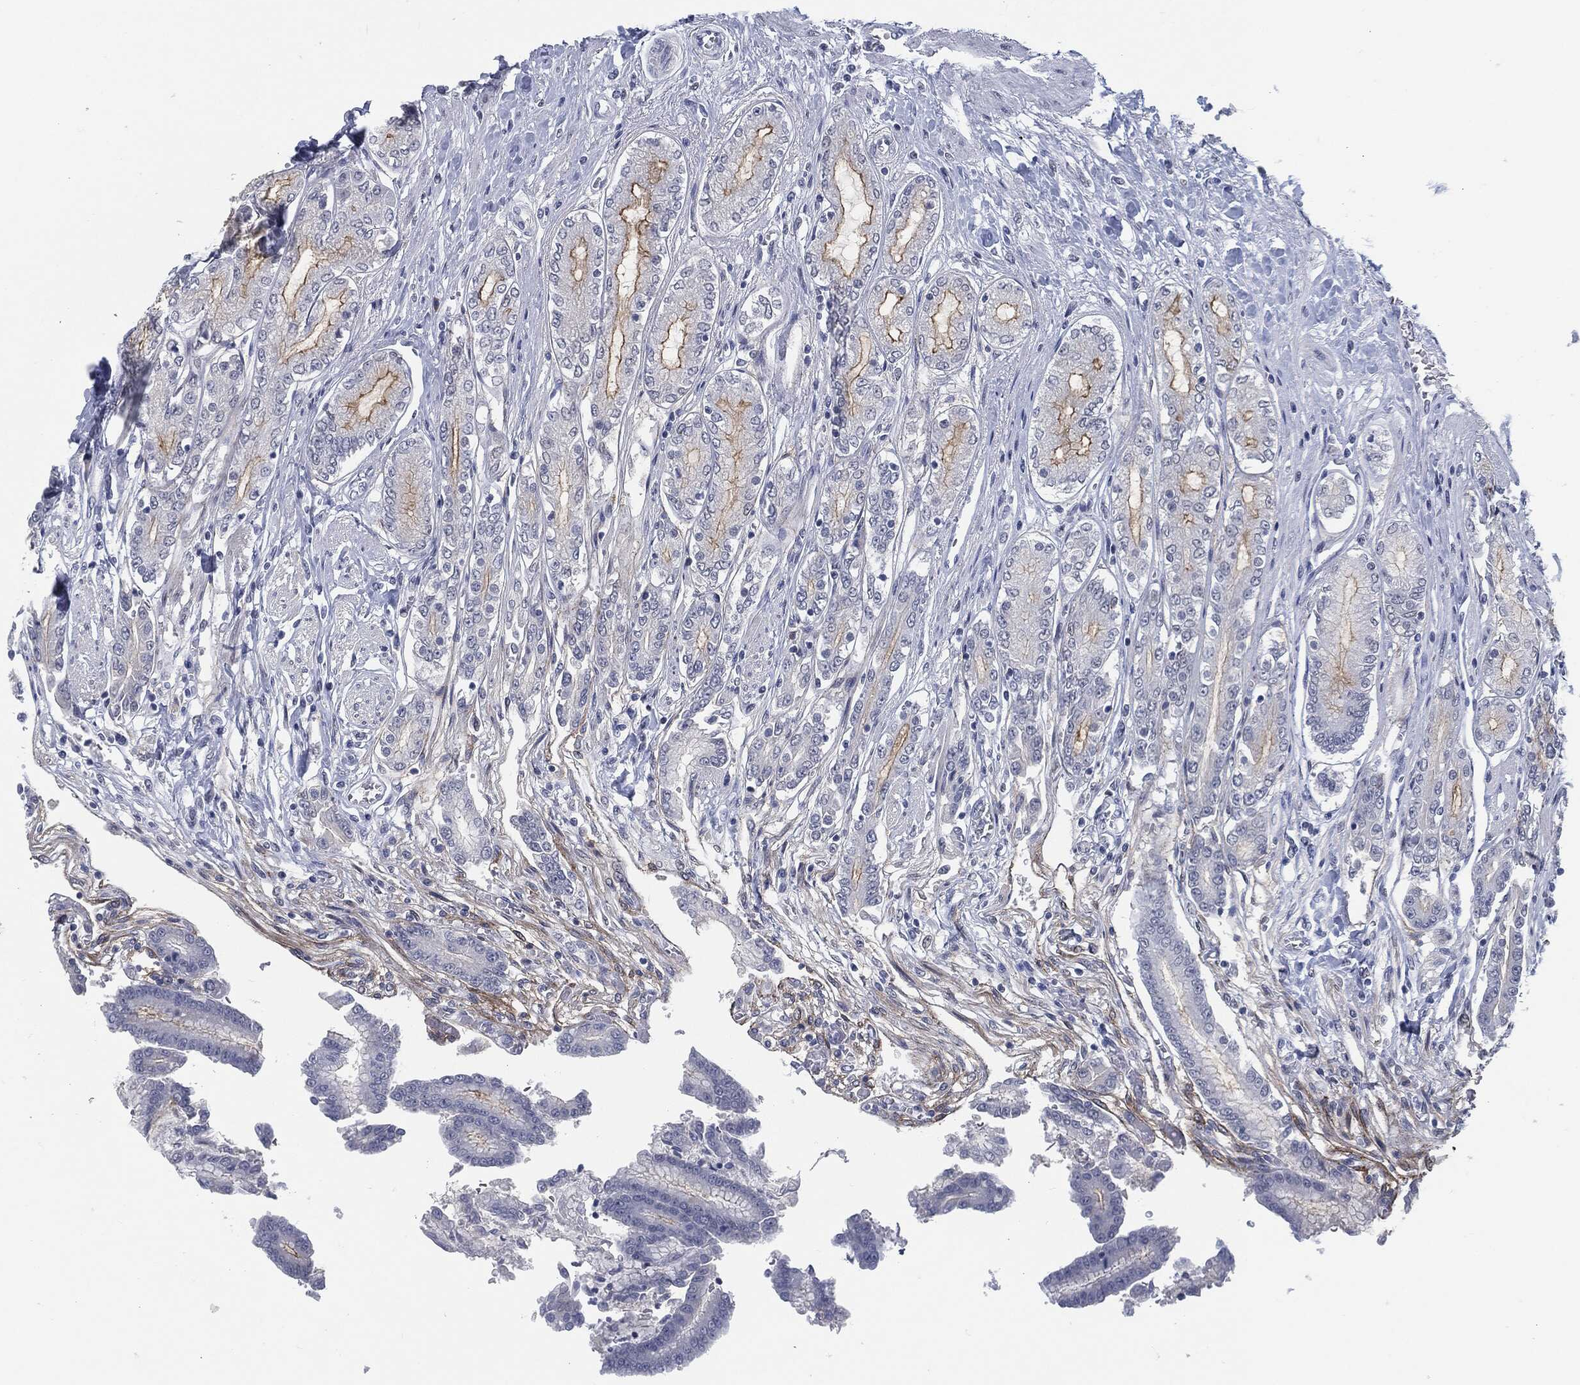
{"staining": {"intensity": "strong", "quantity": "<25%", "location": "cytoplasmic/membranous"}, "tissue": "stomach", "cell_type": "Glandular cells", "image_type": "normal", "snomed": [{"axis": "morphology", "description": "Normal tissue, NOS"}, {"axis": "morphology", "description": "Adenocarcinoma, NOS"}, {"axis": "morphology", "description": "Adenocarcinoma, High grade"}, {"axis": "topography", "description": "Stomach, upper"}, {"axis": "topography", "description": "Stomach"}], "caption": "Protein staining by IHC displays strong cytoplasmic/membranous staining in about <25% of glandular cells in benign stomach. The staining was performed using DAB (3,3'-diaminobenzidine) to visualize the protein expression in brown, while the nuclei were stained in blue with hematoxylin (Magnification: 20x).", "gene": "PROM1", "patient": {"sex": "female", "age": 65}}